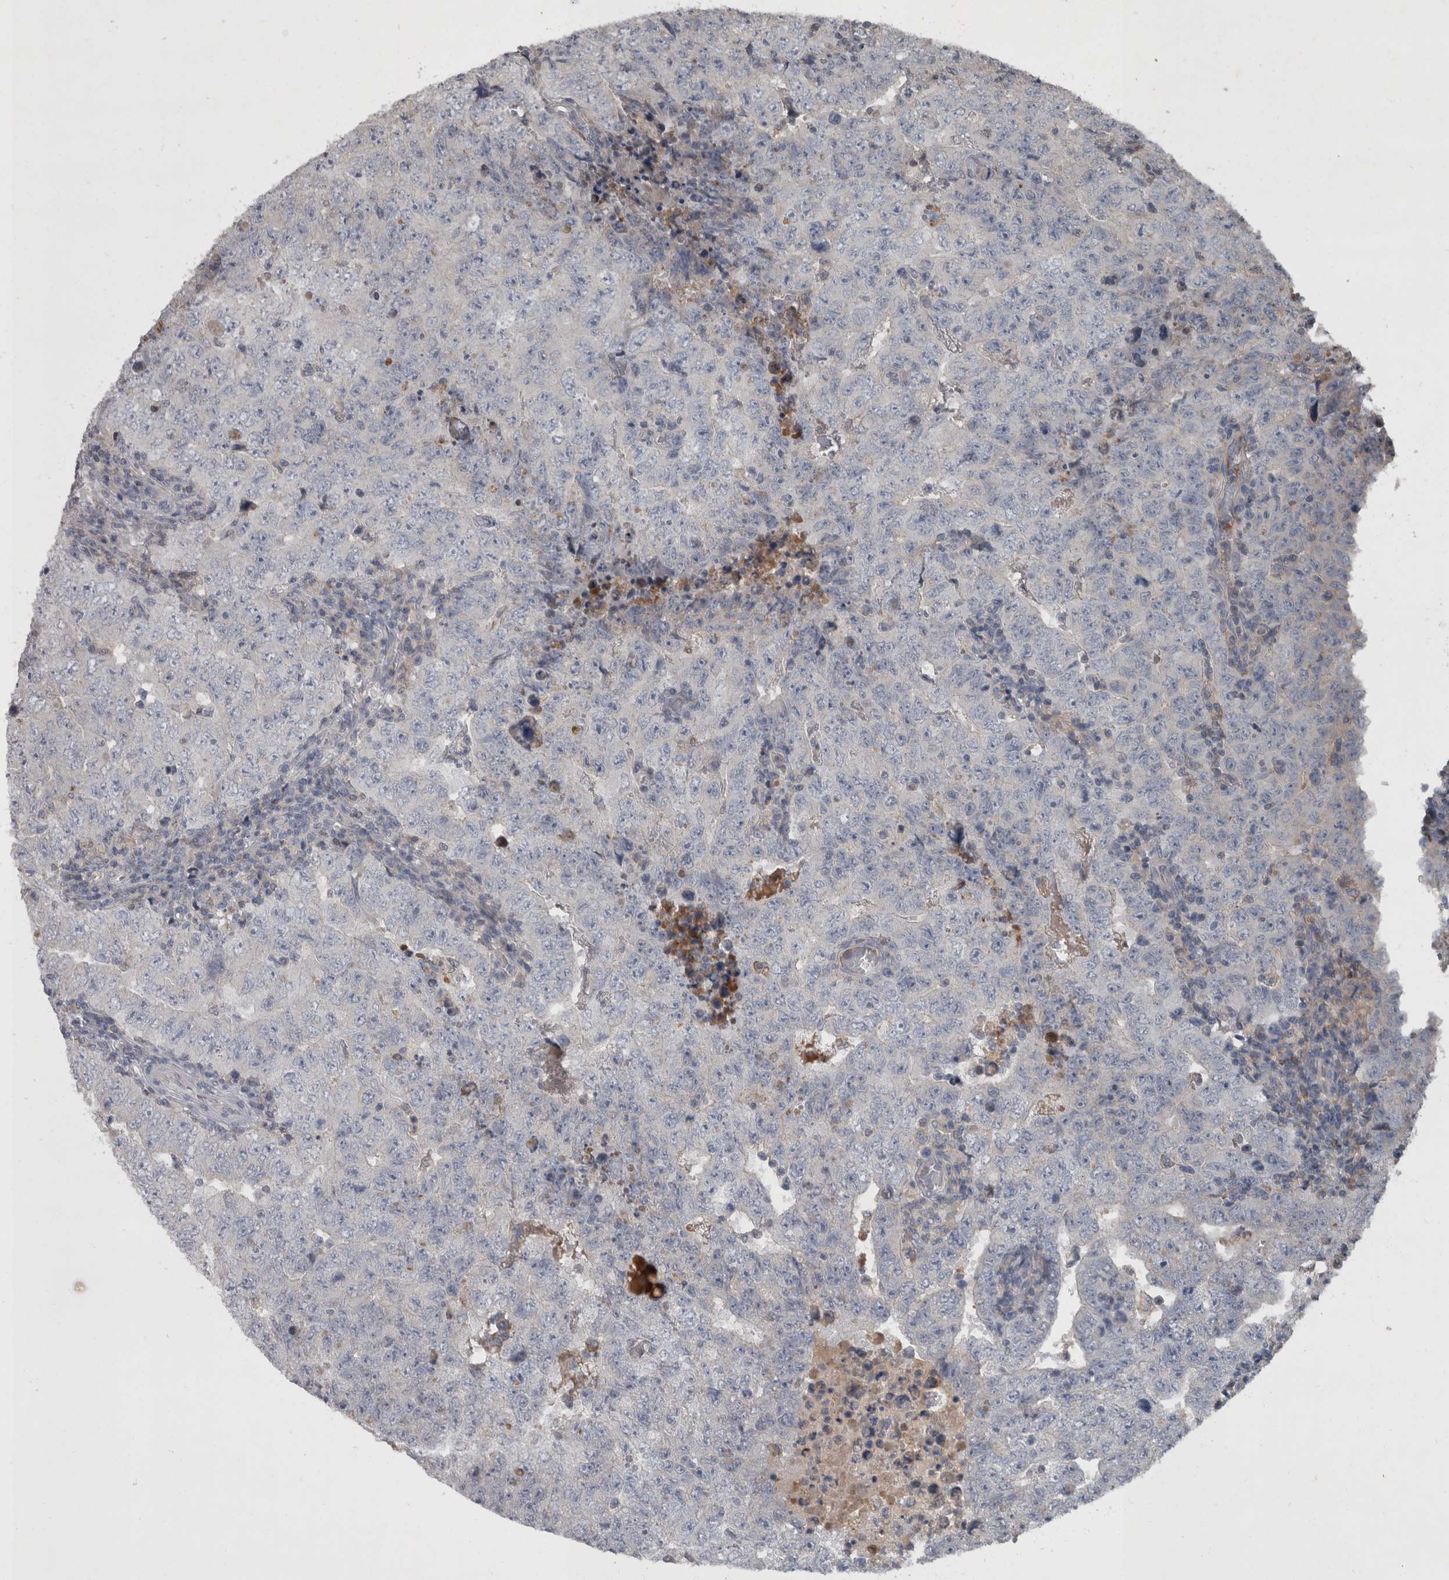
{"staining": {"intensity": "negative", "quantity": "none", "location": "none"}, "tissue": "testis cancer", "cell_type": "Tumor cells", "image_type": "cancer", "snomed": [{"axis": "morphology", "description": "Carcinoma, Embryonal, NOS"}, {"axis": "topography", "description": "Testis"}], "caption": "Protein analysis of testis embryonal carcinoma reveals no significant expression in tumor cells.", "gene": "PPP1R3C", "patient": {"sex": "male", "age": 26}}